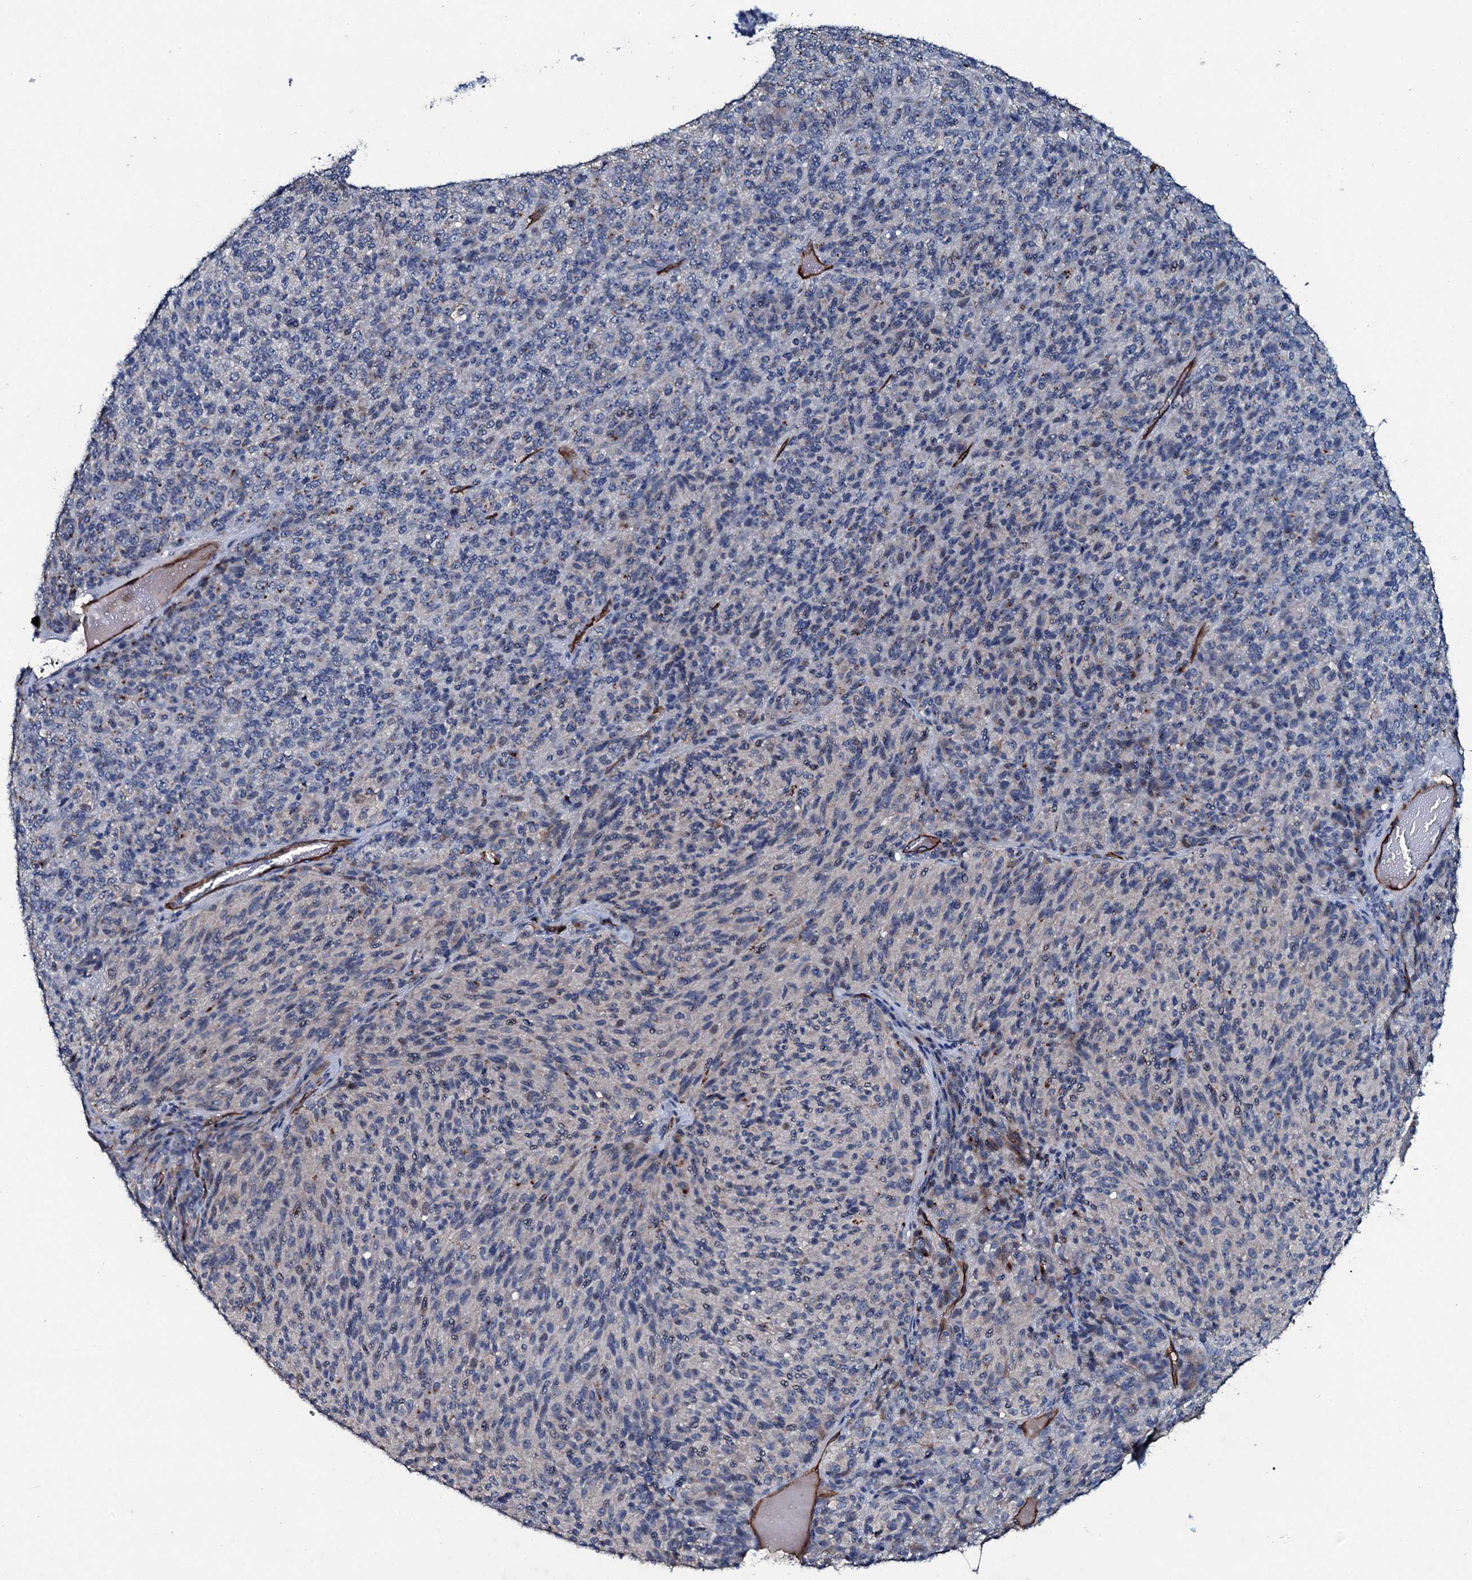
{"staining": {"intensity": "negative", "quantity": "none", "location": "none"}, "tissue": "melanoma", "cell_type": "Tumor cells", "image_type": "cancer", "snomed": [{"axis": "morphology", "description": "Malignant melanoma, Metastatic site"}, {"axis": "topography", "description": "Brain"}], "caption": "Immunohistochemistry histopathology image of malignant melanoma (metastatic site) stained for a protein (brown), which reveals no positivity in tumor cells. Nuclei are stained in blue.", "gene": "CLEC14A", "patient": {"sex": "female", "age": 56}}